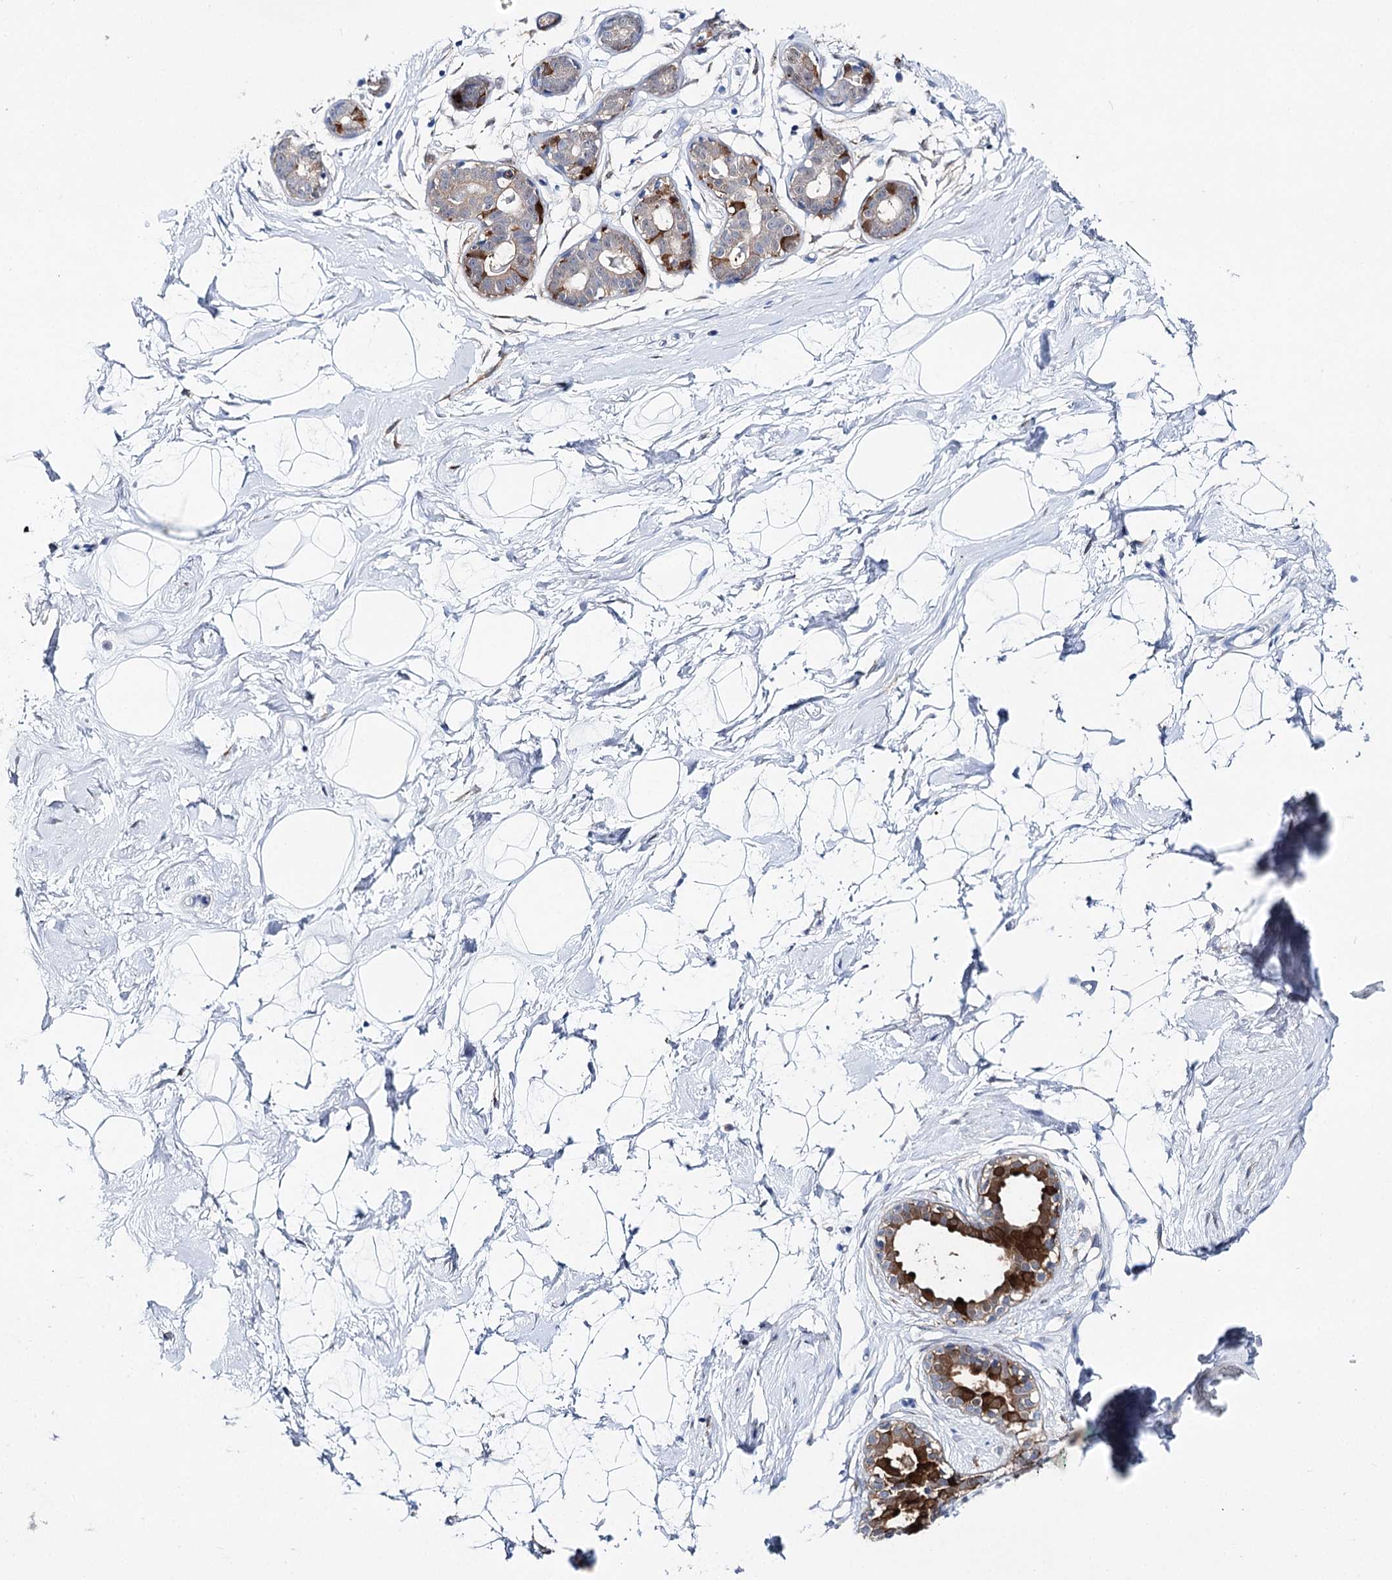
{"staining": {"intensity": "negative", "quantity": "none", "location": "none"}, "tissue": "breast", "cell_type": "Adipocytes", "image_type": "normal", "snomed": [{"axis": "morphology", "description": "Normal tissue, NOS"}, {"axis": "morphology", "description": "Adenoma, NOS"}, {"axis": "topography", "description": "Breast"}], "caption": "Immunohistochemical staining of benign human breast displays no significant expression in adipocytes.", "gene": "UGDH", "patient": {"sex": "female", "age": 23}}